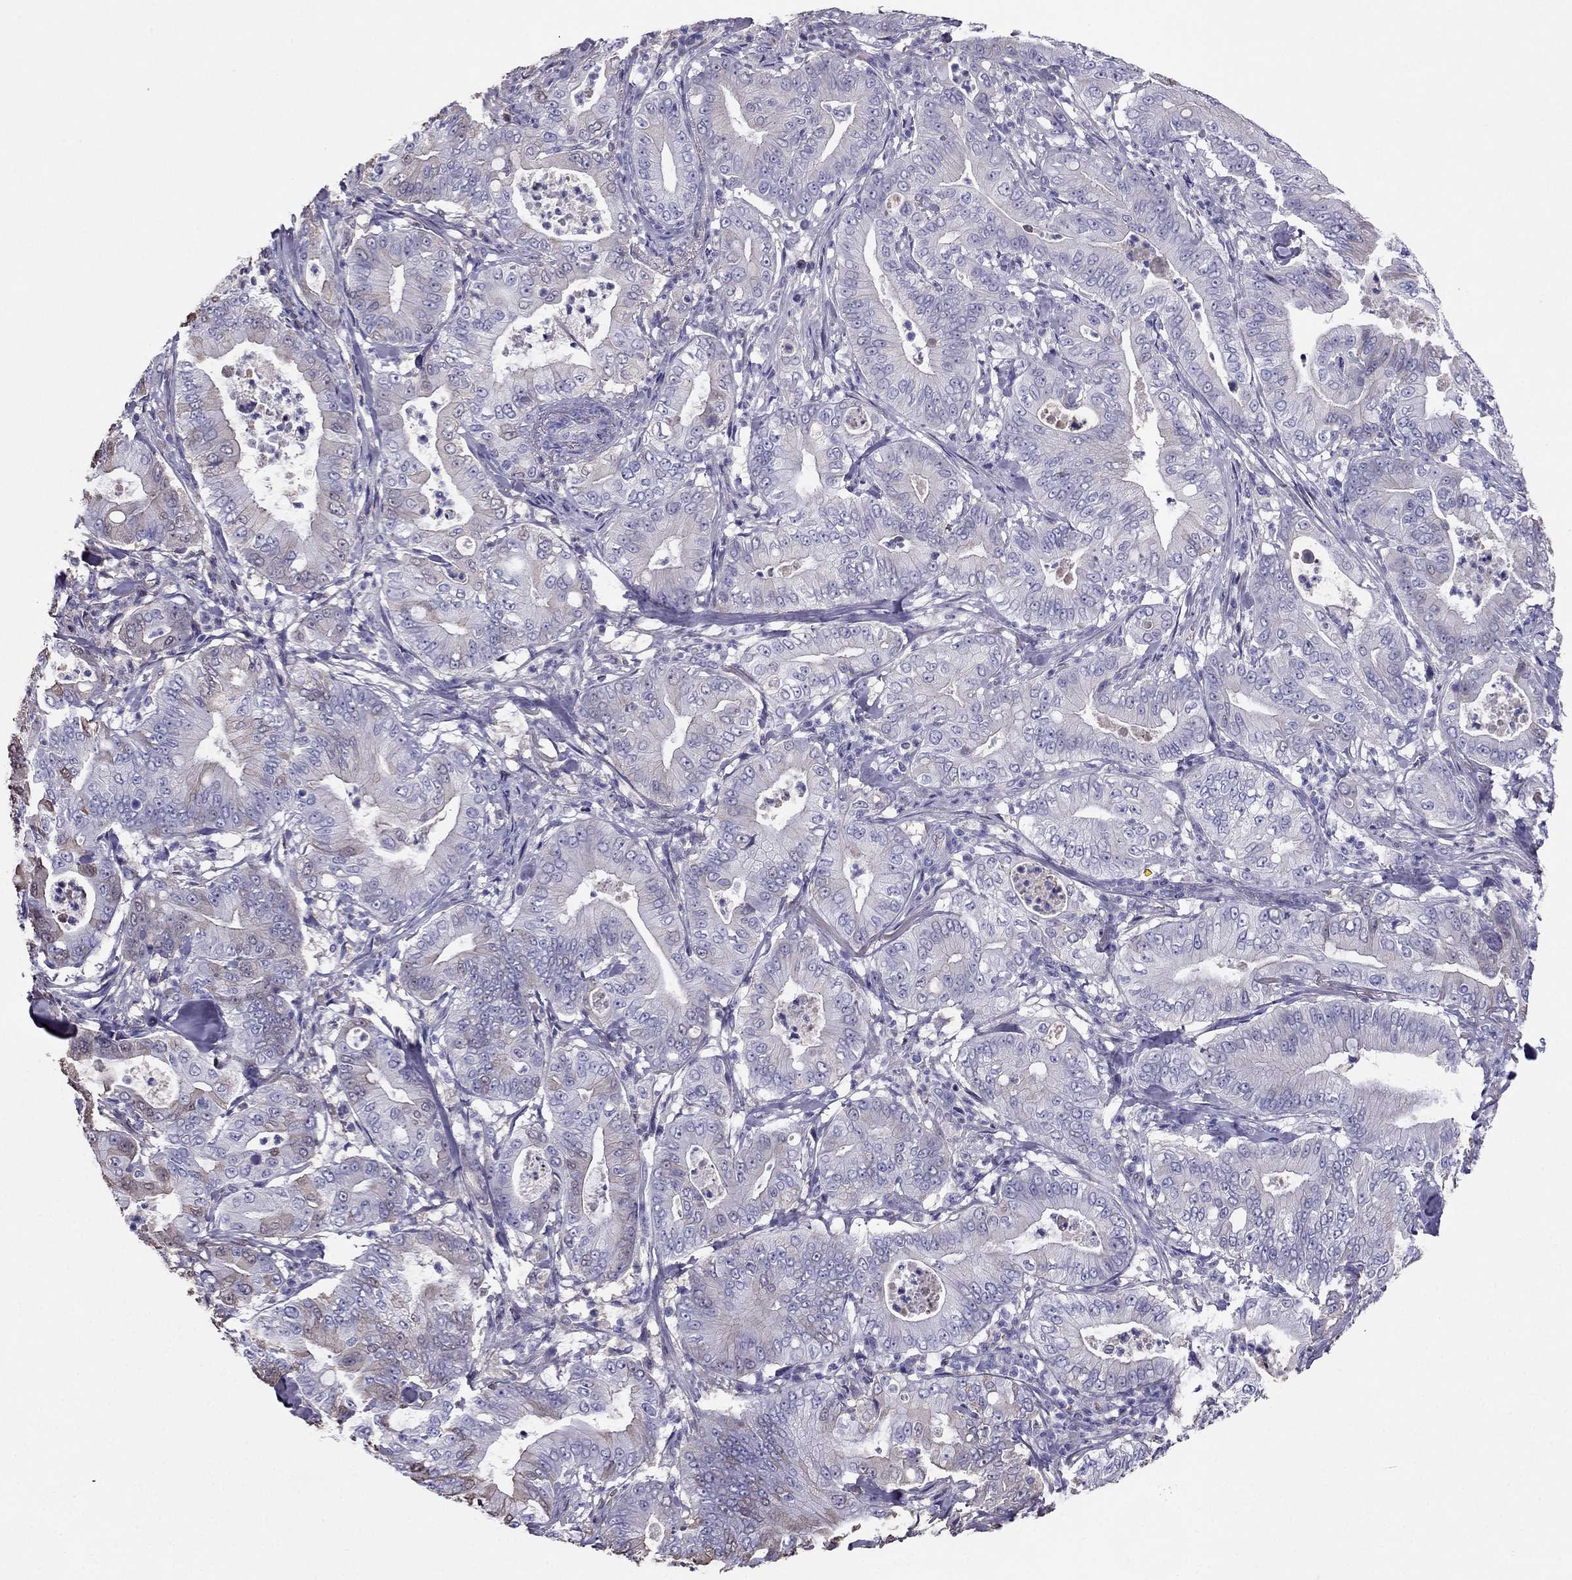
{"staining": {"intensity": "negative", "quantity": "none", "location": "none"}, "tissue": "pancreatic cancer", "cell_type": "Tumor cells", "image_type": "cancer", "snomed": [{"axis": "morphology", "description": "Adenocarcinoma, NOS"}, {"axis": "topography", "description": "Pancreas"}], "caption": "A photomicrograph of adenocarcinoma (pancreatic) stained for a protein shows no brown staining in tumor cells.", "gene": "TBC1D21", "patient": {"sex": "male", "age": 71}}